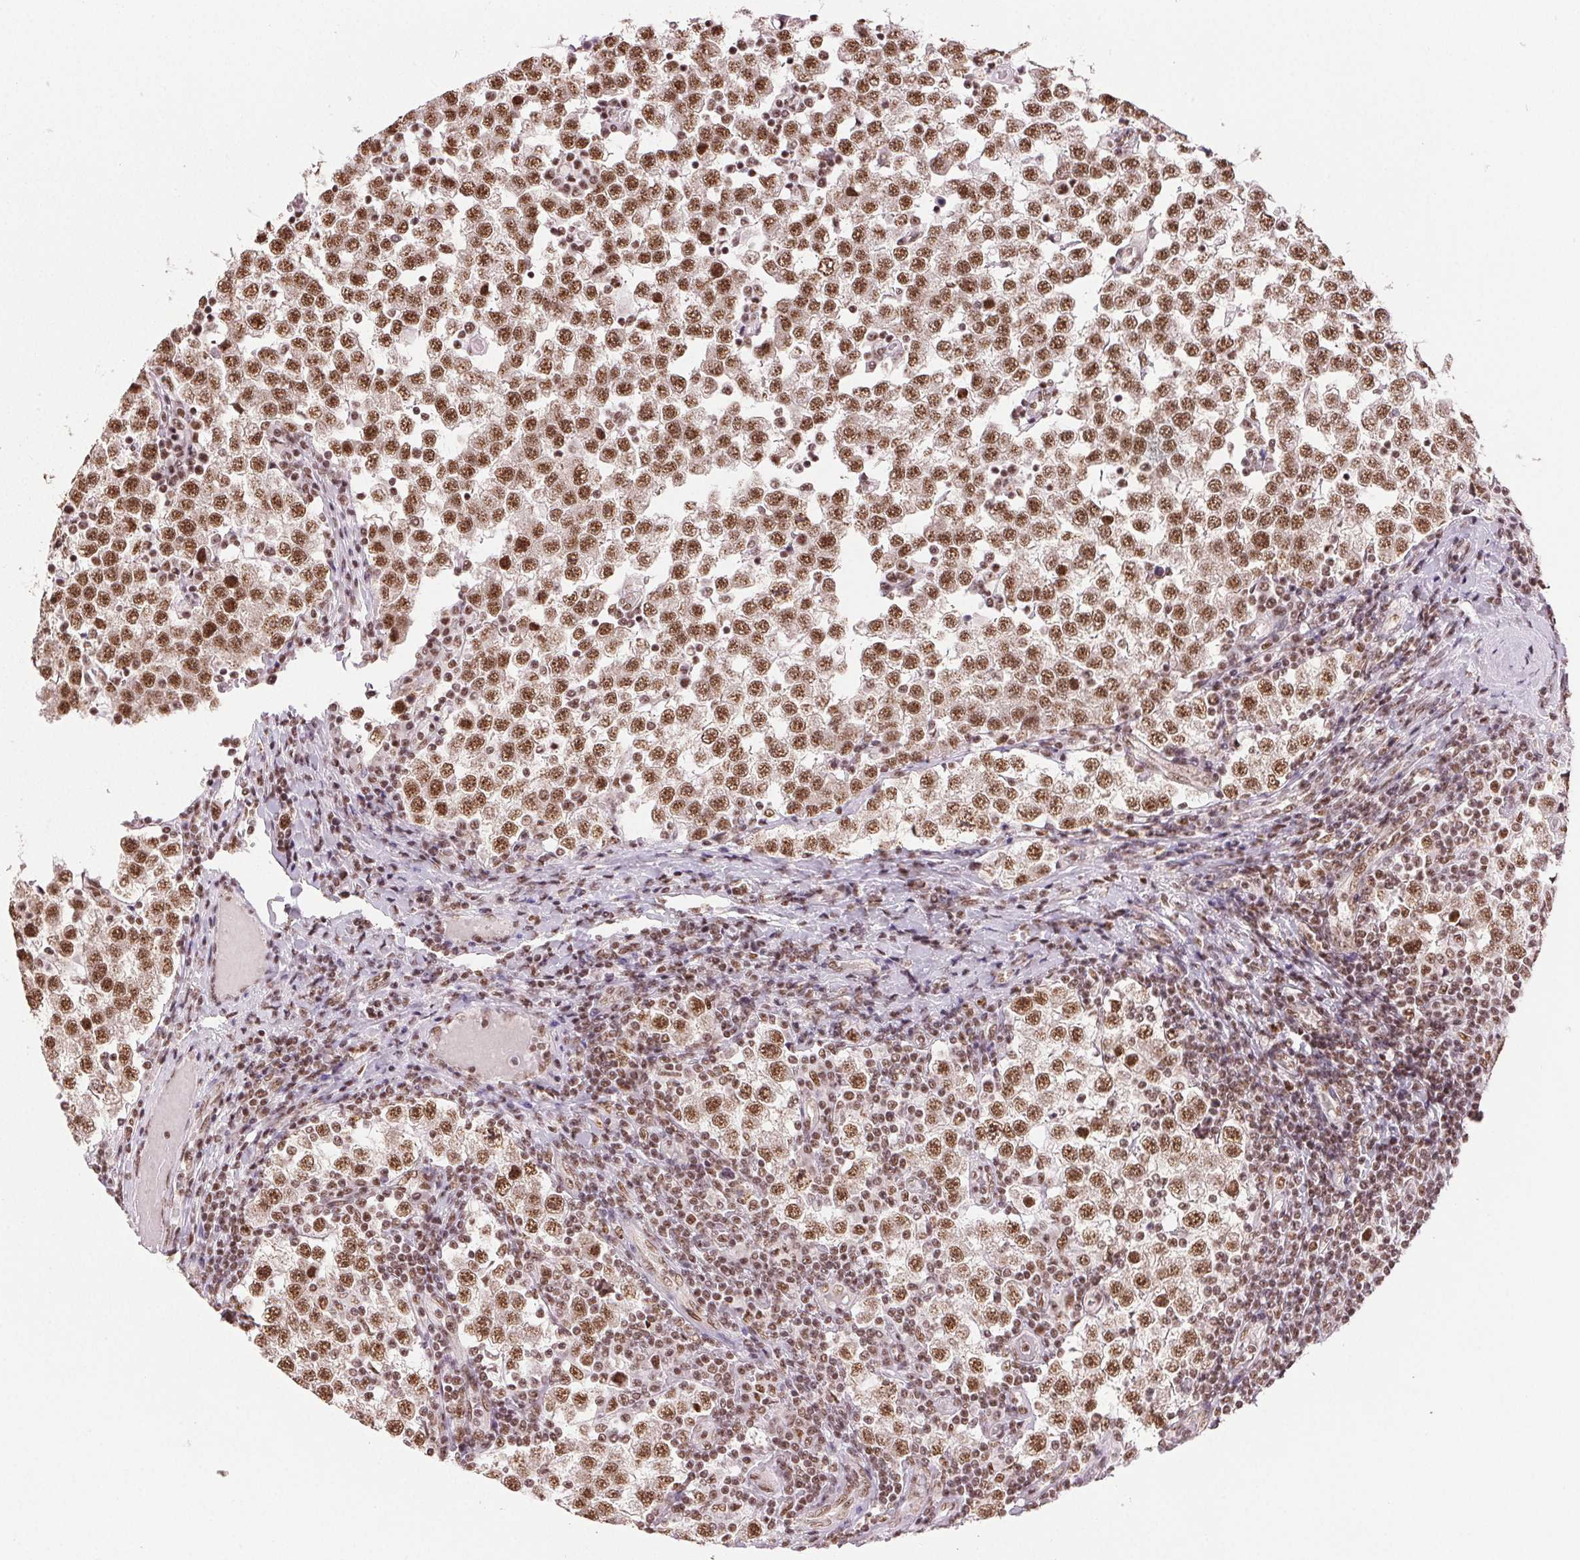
{"staining": {"intensity": "moderate", "quantity": ">75%", "location": "nuclear"}, "tissue": "testis cancer", "cell_type": "Tumor cells", "image_type": "cancer", "snomed": [{"axis": "morphology", "description": "Seminoma, NOS"}, {"axis": "topography", "description": "Testis"}], "caption": "DAB immunohistochemical staining of testis cancer (seminoma) shows moderate nuclear protein expression in approximately >75% of tumor cells.", "gene": "IK", "patient": {"sex": "male", "age": 34}}